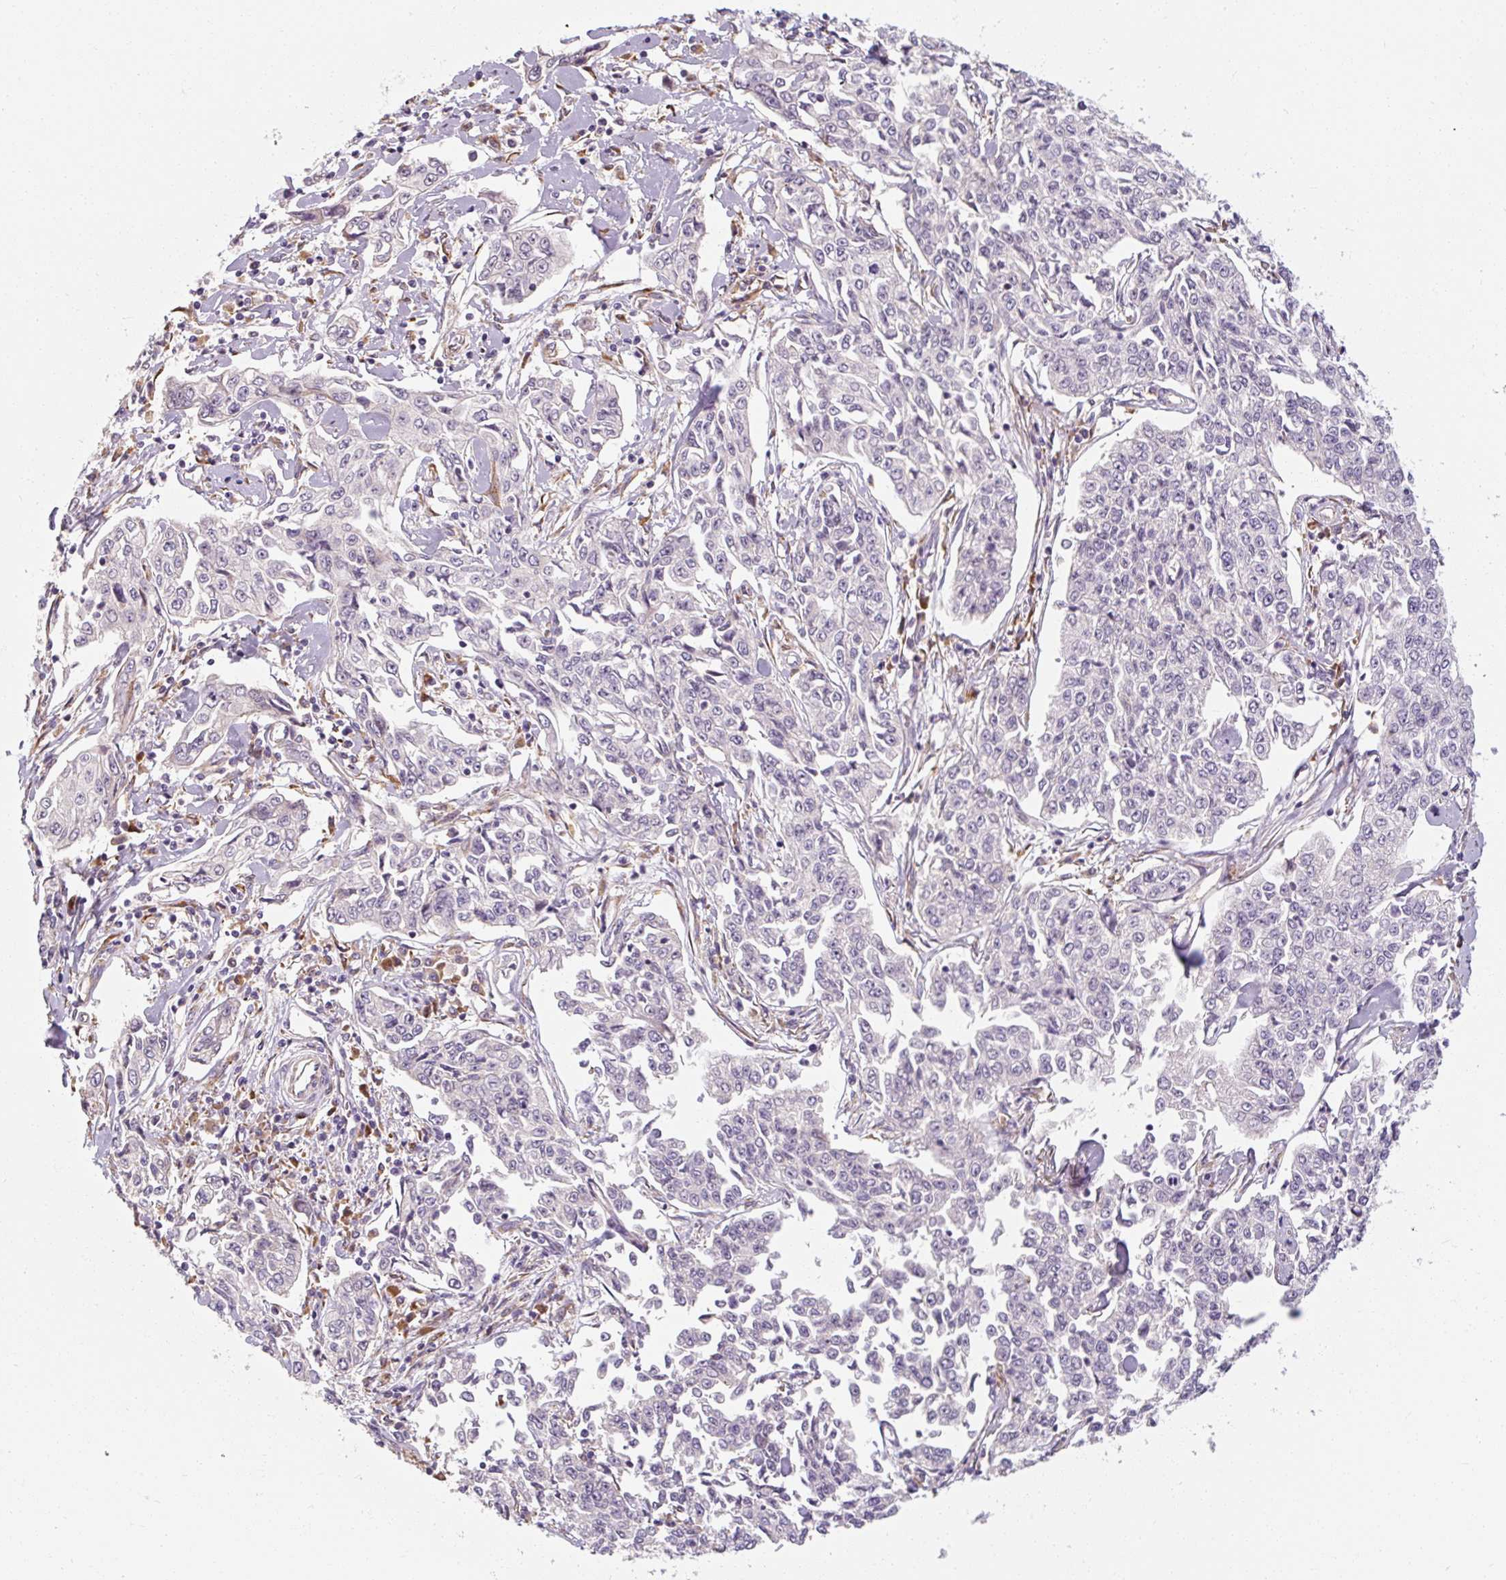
{"staining": {"intensity": "negative", "quantity": "none", "location": "none"}, "tissue": "cervical cancer", "cell_type": "Tumor cells", "image_type": "cancer", "snomed": [{"axis": "morphology", "description": "Squamous cell carcinoma, NOS"}, {"axis": "topography", "description": "Cervix"}], "caption": "The immunohistochemistry image has no significant expression in tumor cells of cervical squamous cell carcinoma tissue. (Brightfield microscopy of DAB immunohistochemistry (IHC) at high magnification).", "gene": "TBC1D4", "patient": {"sex": "female", "age": 35}}